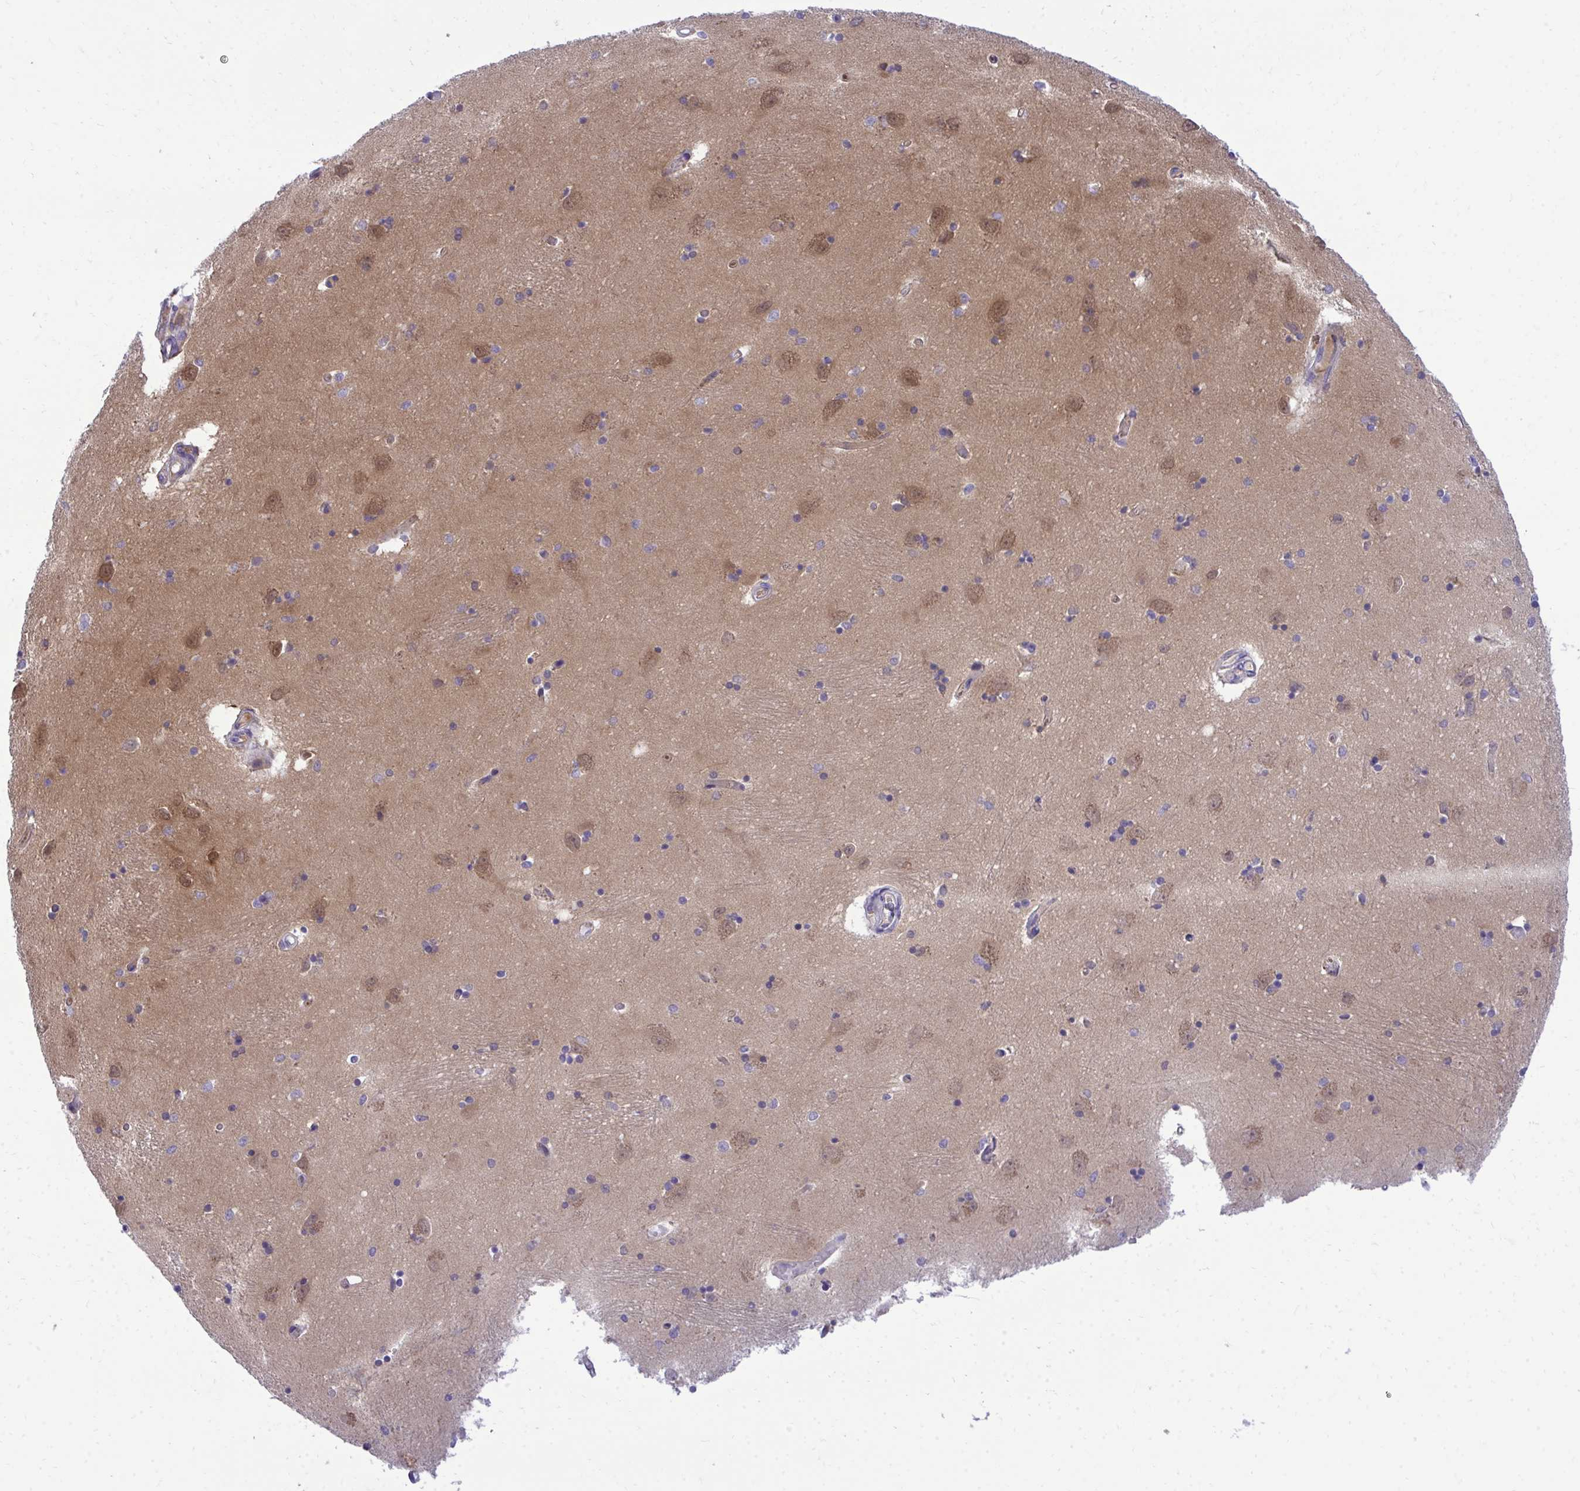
{"staining": {"intensity": "weak", "quantity": "<25%", "location": "cytoplasmic/membranous,nuclear"}, "tissue": "caudate", "cell_type": "Glial cells", "image_type": "normal", "snomed": [{"axis": "morphology", "description": "Normal tissue, NOS"}, {"axis": "topography", "description": "Lateral ventricle wall"}, {"axis": "topography", "description": "Hippocampus"}], "caption": "High power microscopy photomicrograph of an immunohistochemistry (IHC) photomicrograph of unremarkable caudate, revealing no significant expression in glial cells. Nuclei are stained in blue.", "gene": "PGM2L1", "patient": {"sex": "female", "age": 63}}